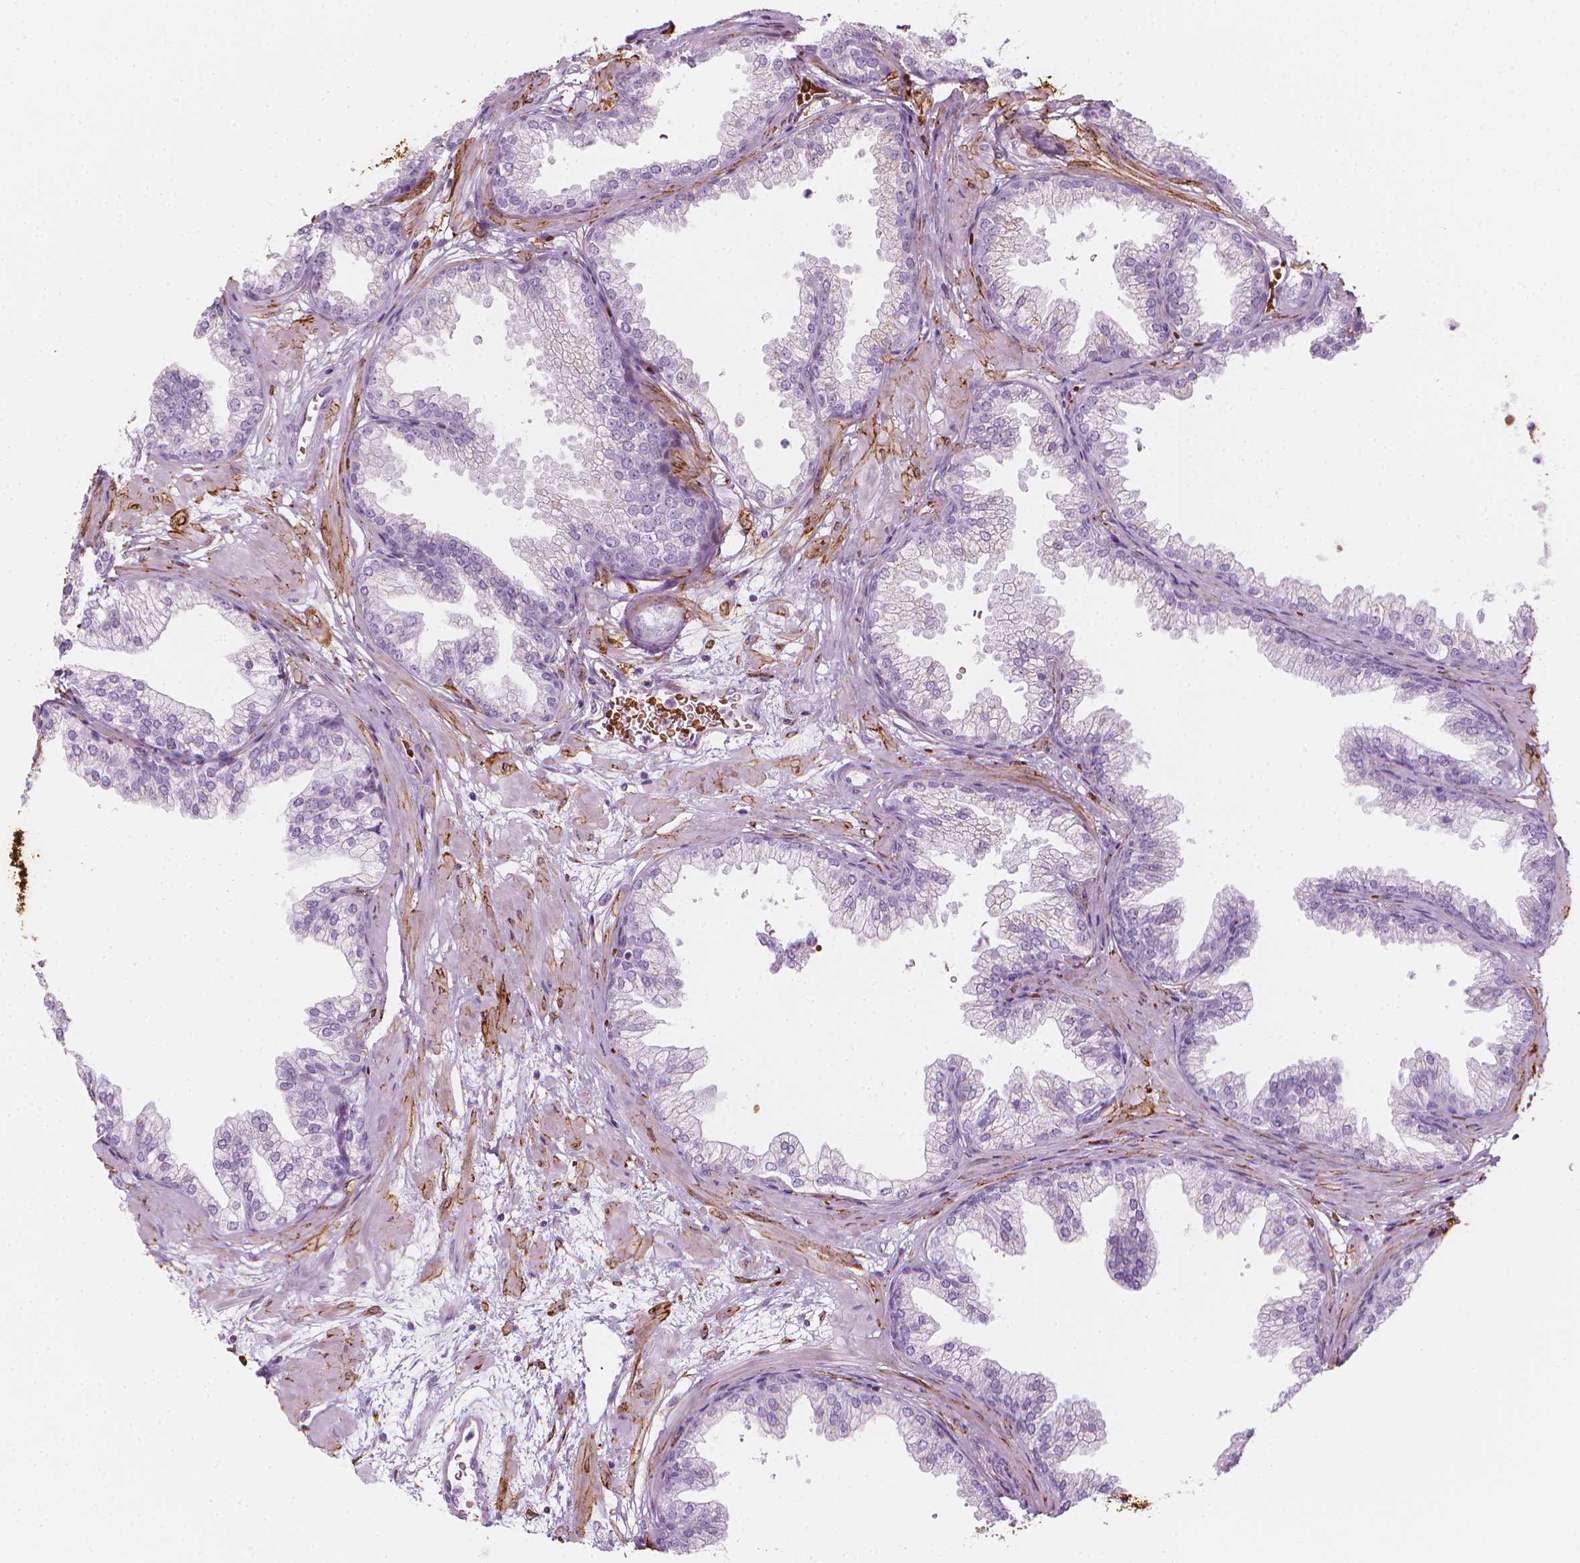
{"staining": {"intensity": "negative", "quantity": "none", "location": "none"}, "tissue": "prostate", "cell_type": "Glandular cells", "image_type": "normal", "snomed": [{"axis": "morphology", "description": "Normal tissue, NOS"}, {"axis": "topography", "description": "Prostate"}], "caption": "DAB (3,3'-diaminobenzidine) immunohistochemical staining of unremarkable prostate shows no significant positivity in glandular cells.", "gene": "CES1", "patient": {"sex": "male", "age": 37}}